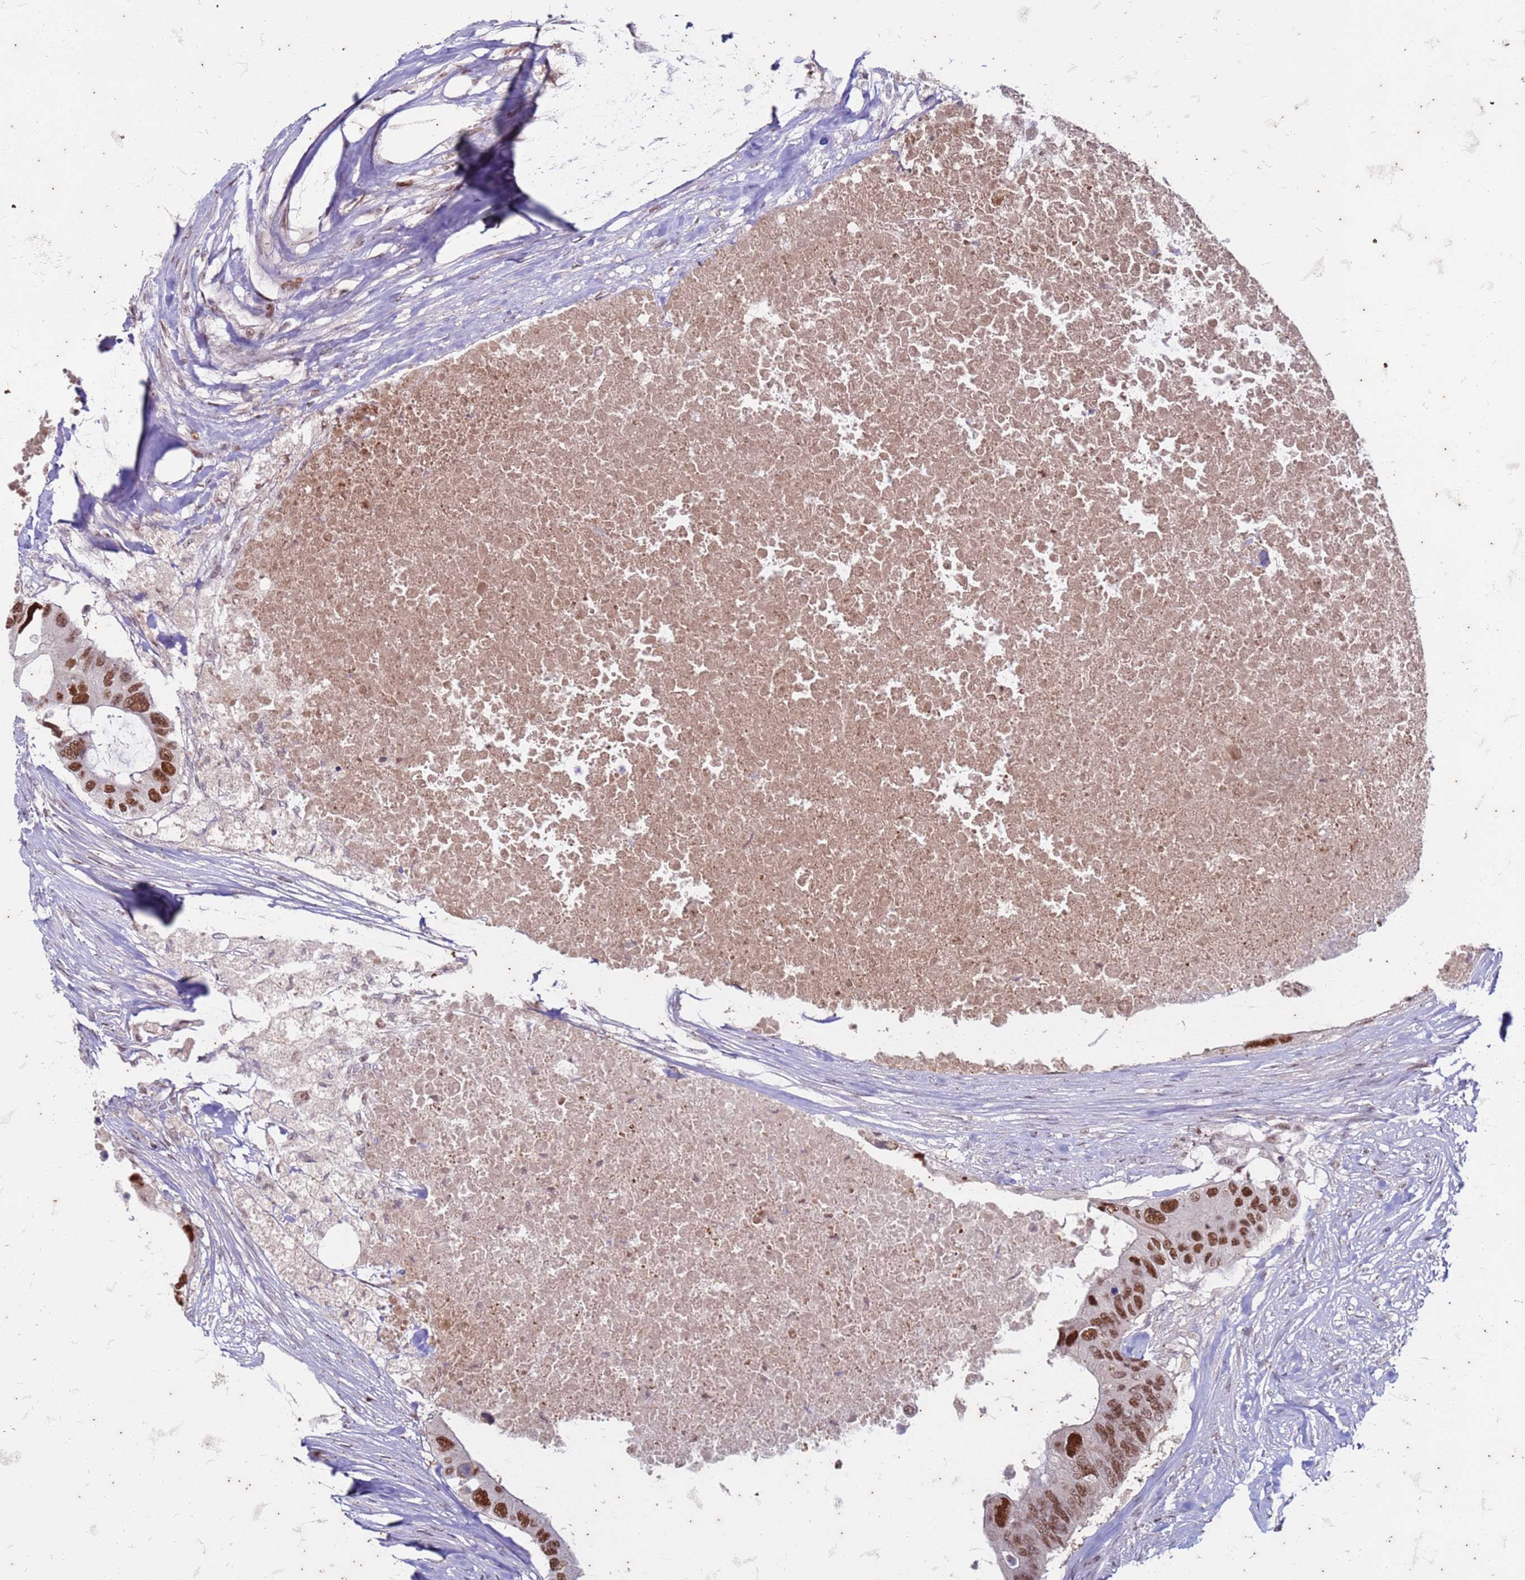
{"staining": {"intensity": "strong", "quantity": ">75%", "location": "nuclear"}, "tissue": "colorectal cancer", "cell_type": "Tumor cells", "image_type": "cancer", "snomed": [{"axis": "morphology", "description": "Adenocarcinoma, NOS"}, {"axis": "topography", "description": "Colon"}], "caption": "Brown immunohistochemical staining in human colorectal adenocarcinoma reveals strong nuclear positivity in approximately >75% of tumor cells.", "gene": "TRMT6", "patient": {"sex": "male", "age": 71}}